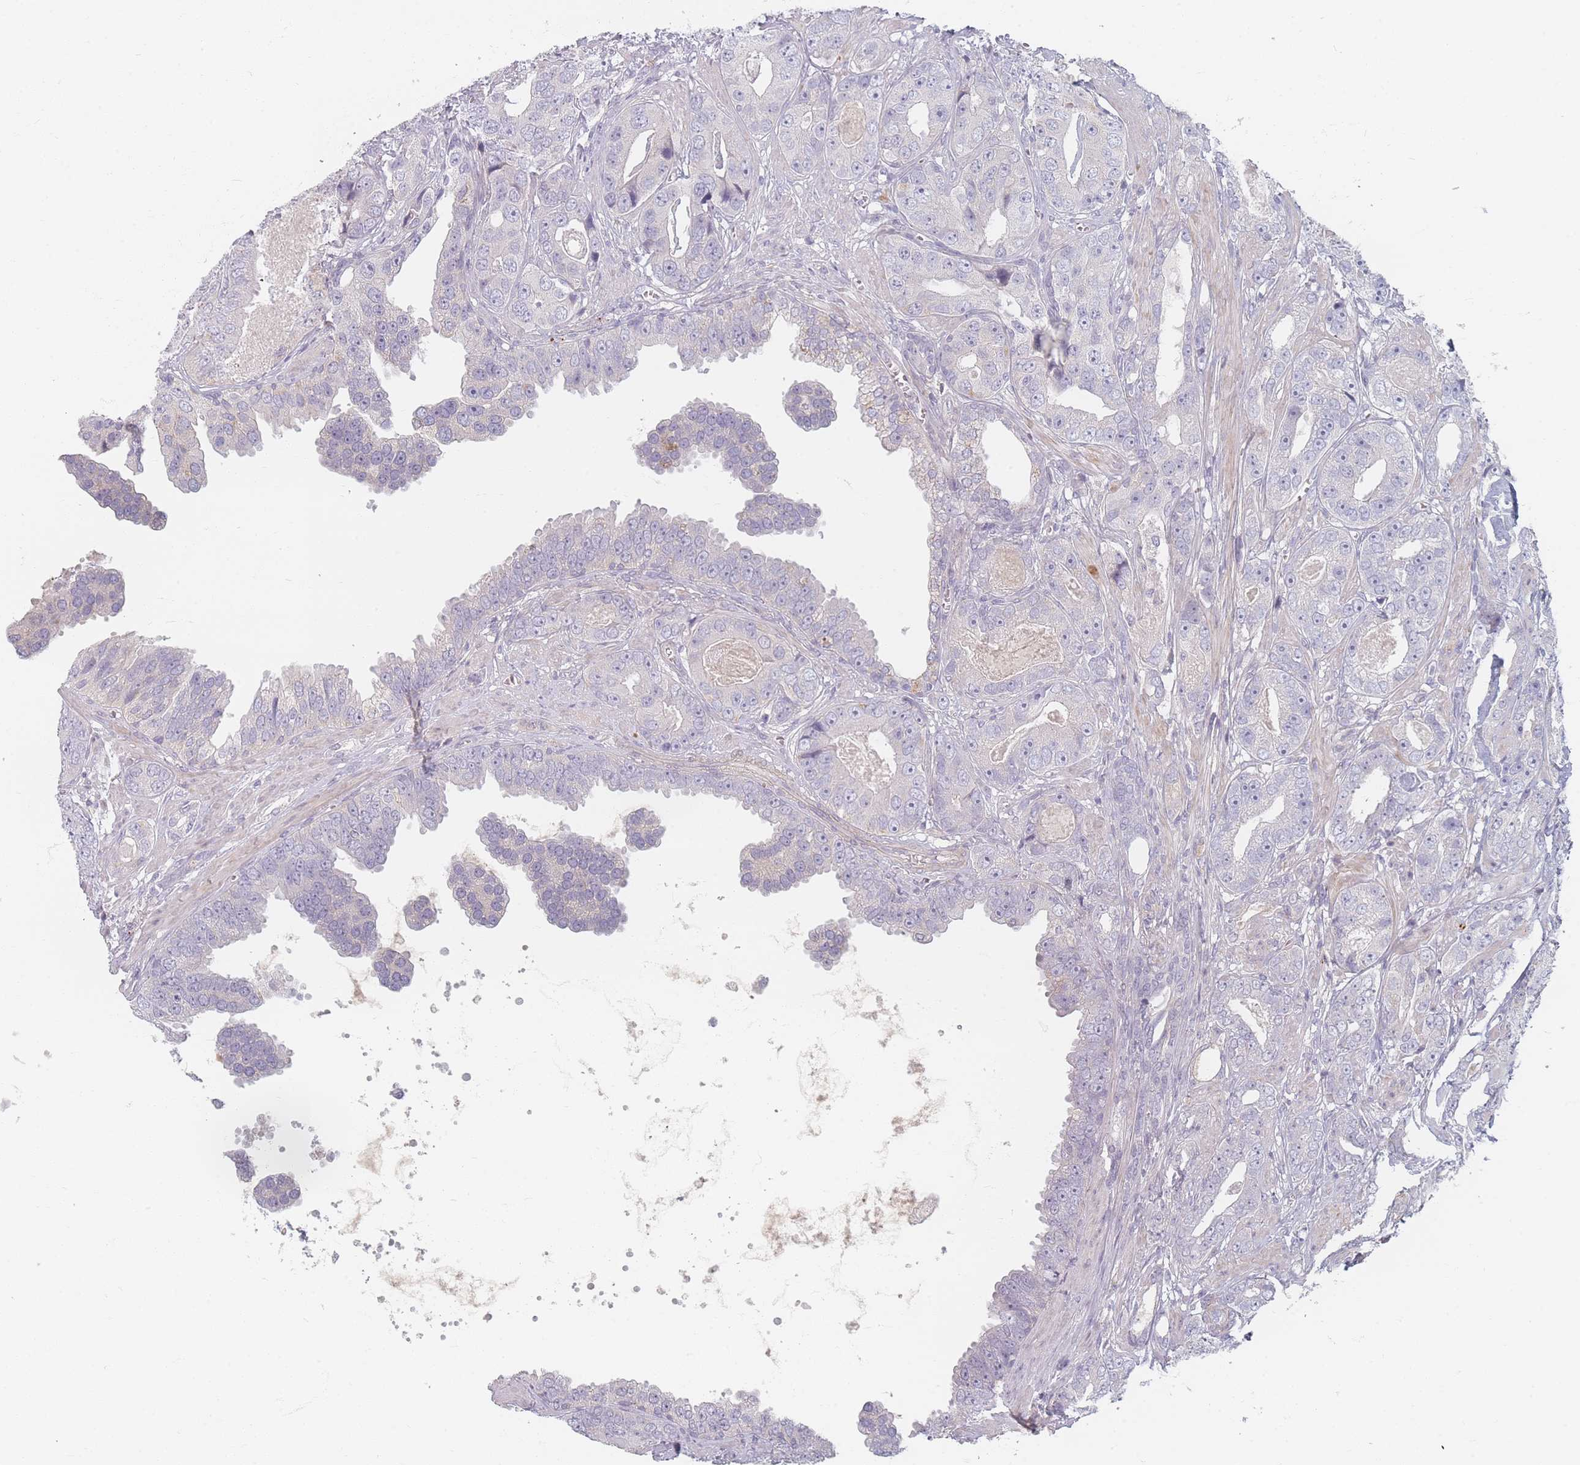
{"staining": {"intensity": "negative", "quantity": "none", "location": "none"}, "tissue": "prostate cancer", "cell_type": "Tumor cells", "image_type": "cancer", "snomed": [{"axis": "morphology", "description": "Adenocarcinoma, High grade"}, {"axis": "topography", "description": "Prostate"}], "caption": "Tumor cells are negative for protein expression in human prostate cancer (adenocarcinoma (high-grade)). (Immunohistochemistry, brightfield microscopy, high magnification).", "gene": "TMOD1", "patient": {"sex": "male", "age": 71}}